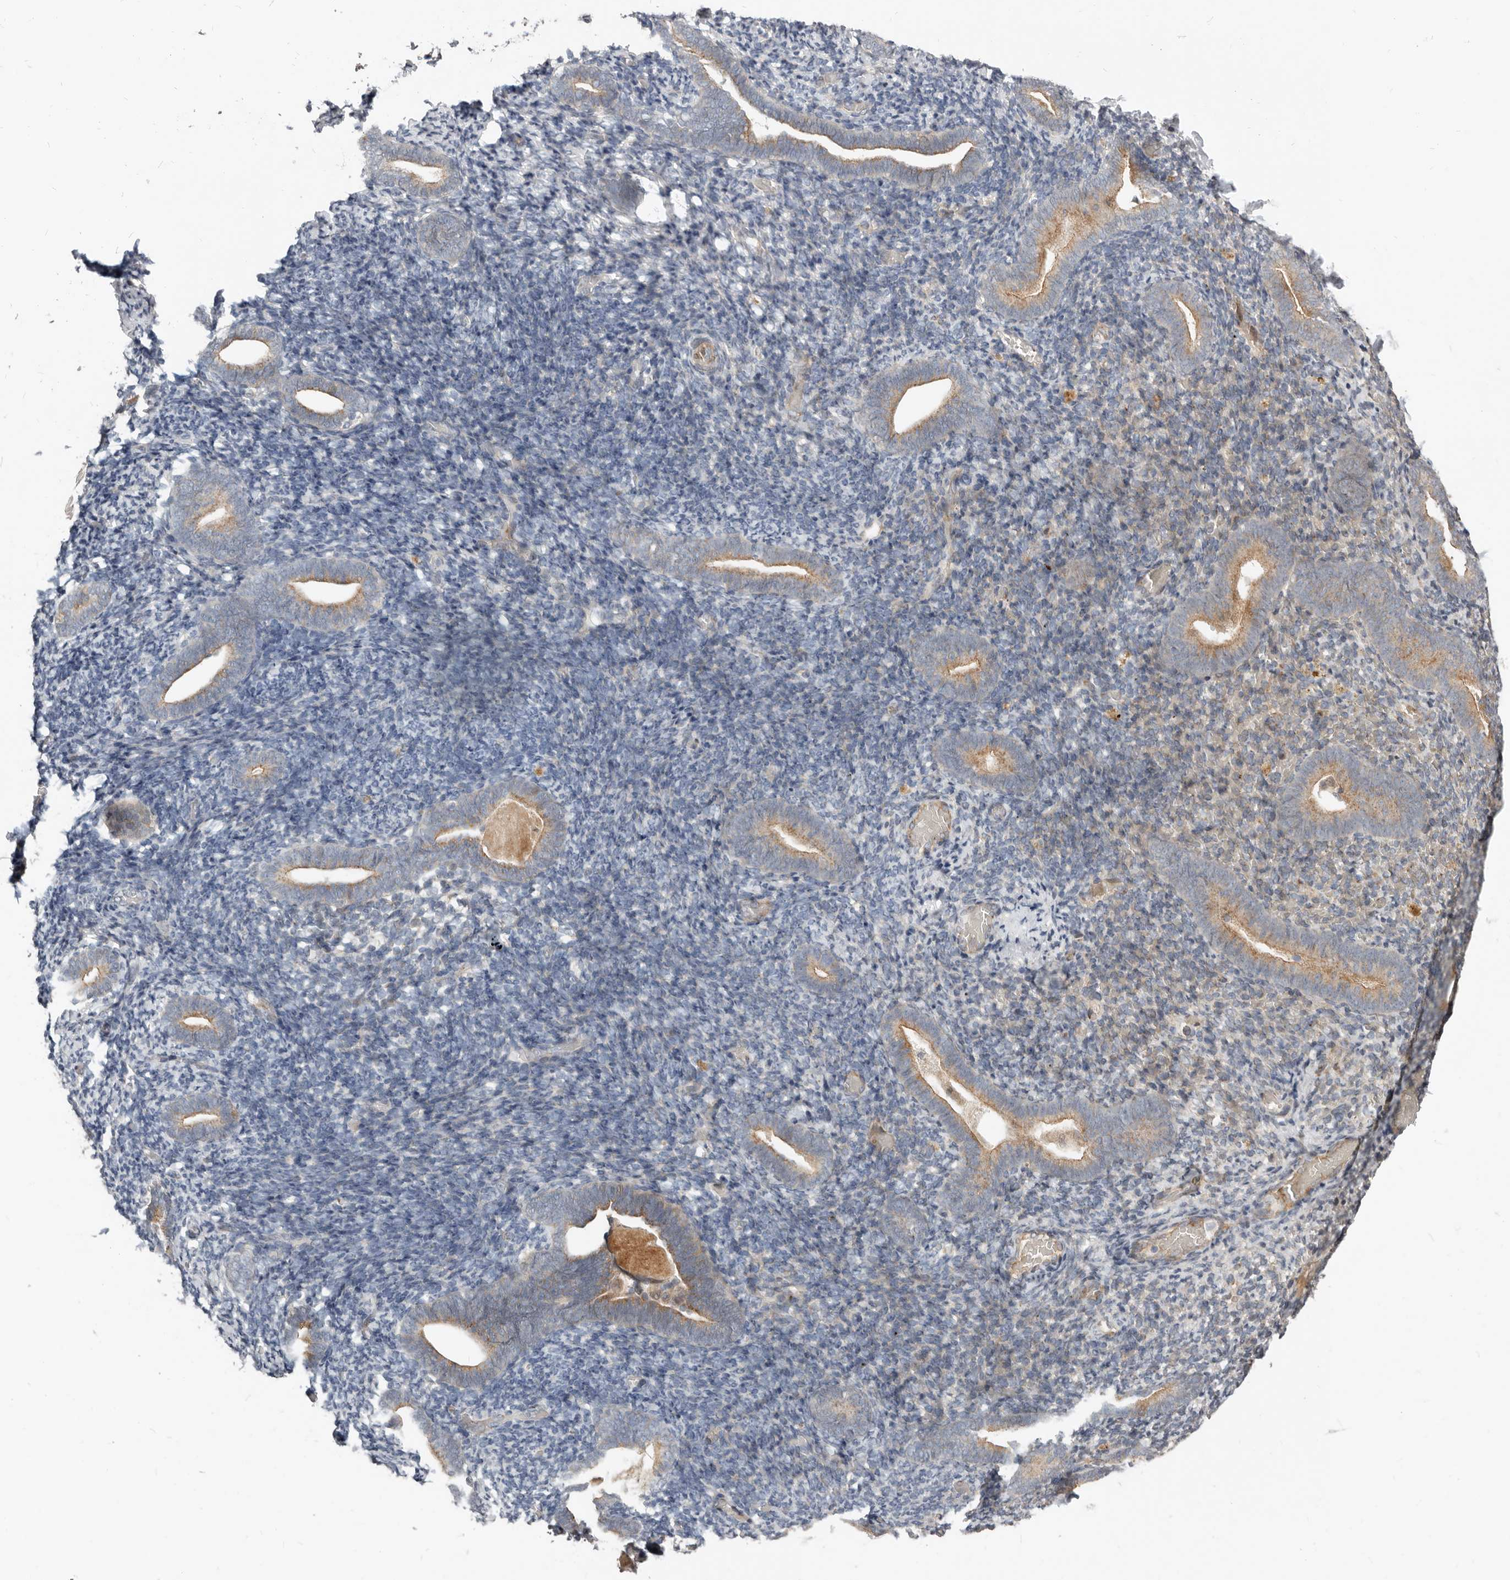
{"staining": {"intensity": "weak", "quantity": "25%-75%", "location": "cytoplasmic/membranous"}, "tissue": "endometrium", "cell_type": "Cells in endometrial stroma", "image_type": "normal", "snomed": [{"axis": "morphology", "description": "Normal tissue, NOS"}, {"axis": "topography", "description": "Endometrium"}], "caption": "A low amount of weak cytoplasmic/membranous expression is seen in approximately 25%-75% of cells in endometrial stroma in normal endometrium.", "gene": "NPY4R2", "patient": {"sex": "female", "age": 51}}